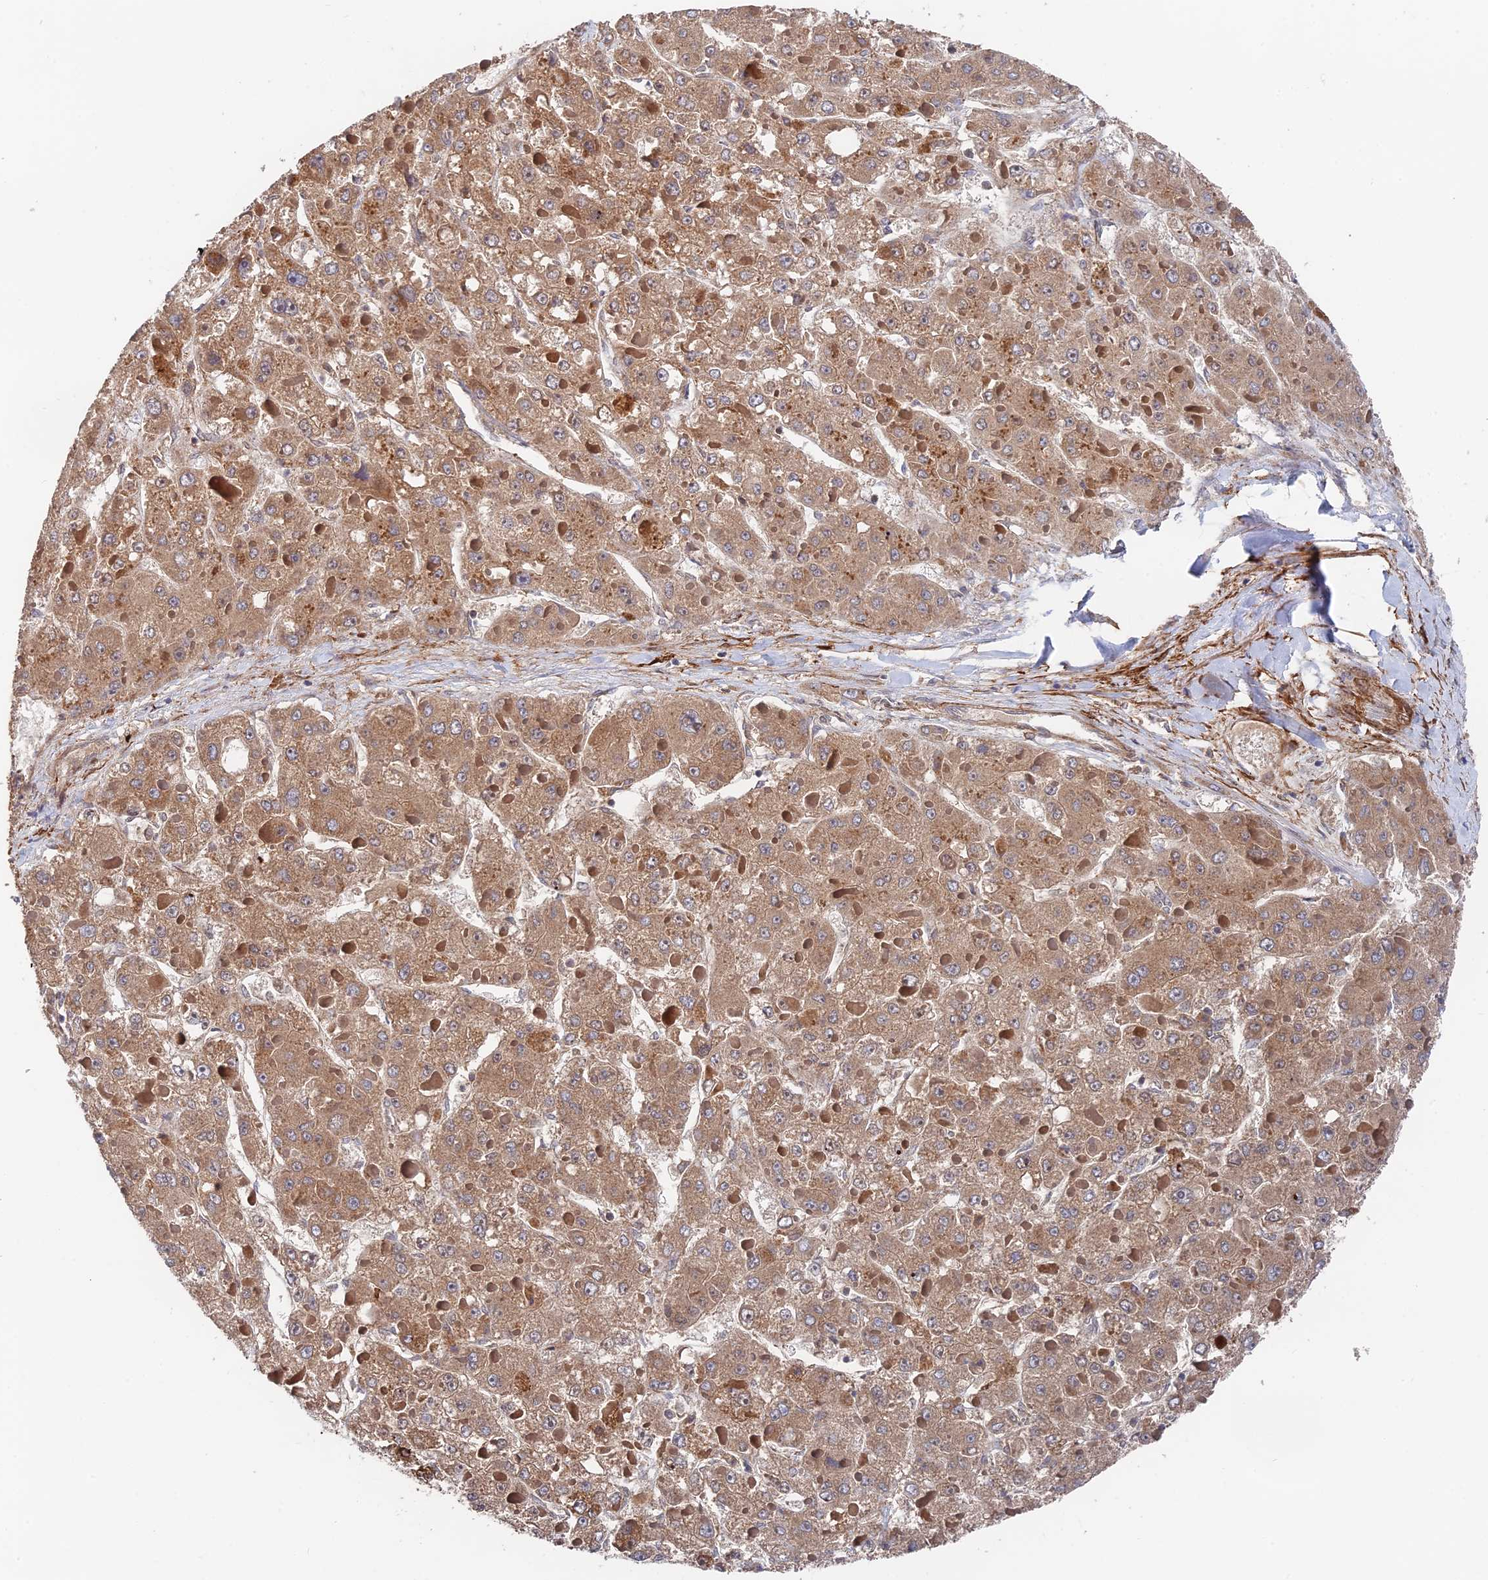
{"staining": {"intensity": "moderate", "quantity": ">75%", "location": "cytoplasmic/membranous"}, "tissue": "liver cancer", "cell_type": "Tumor cells", "image_type": "cancer", "snomed": [{"axis": "morphology", "description": "Carcinoma, Hepatocellular, NOS"}, {"axis": "topography", "description": "Liver"}], "caption": "A brown stain labels moderate cytoplasmic/membranous expression of a protein in hepatocellular carcinoma (liver) tumor cells.", "gene": "ZNF320", "patient": {"sex": "female", "age": 73}}